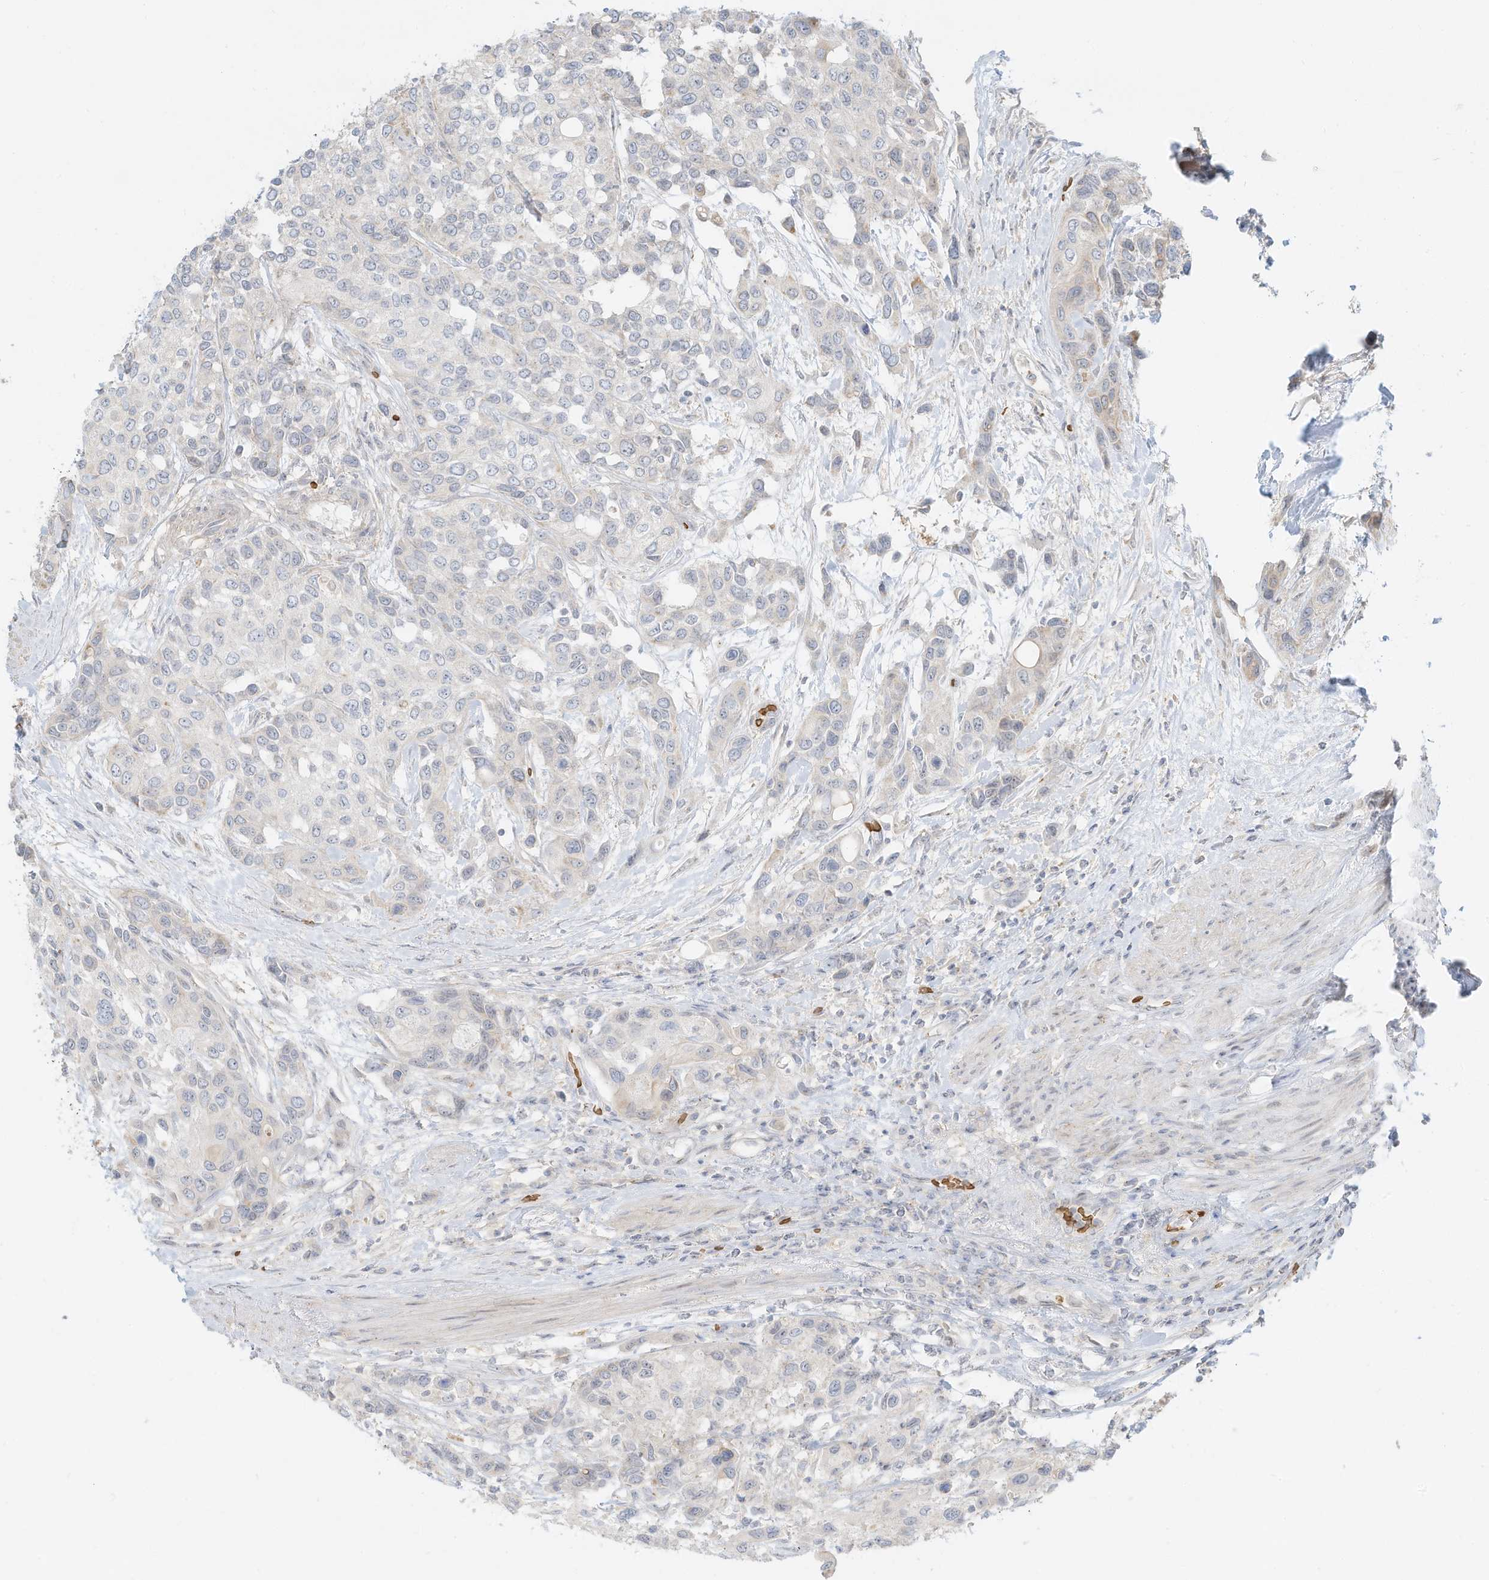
{"staining": {"intensity": "negative", "quantity": "none", "location": "none"}, "tissue": "urothelial cancer", "cell_type": "Tumor cells", "image_type": "cancer", "snomed": [{"axis": "morphology", "description": "Normal tissue, NOS"}, {"axis": "morphology", "description": "Urothelial carcinoma, High grade"}, {"axis": "topography", "description": "Vascular tissue"}, {"axis": "topography", "description": "Urinary bladder"}], "caption": "Immunohistochemistry of urothelial carcinoma (high-grade) displays no positivity in tumor cells.", "gene": "OFD1", "patient": {"sex": "female", "age": 56}}